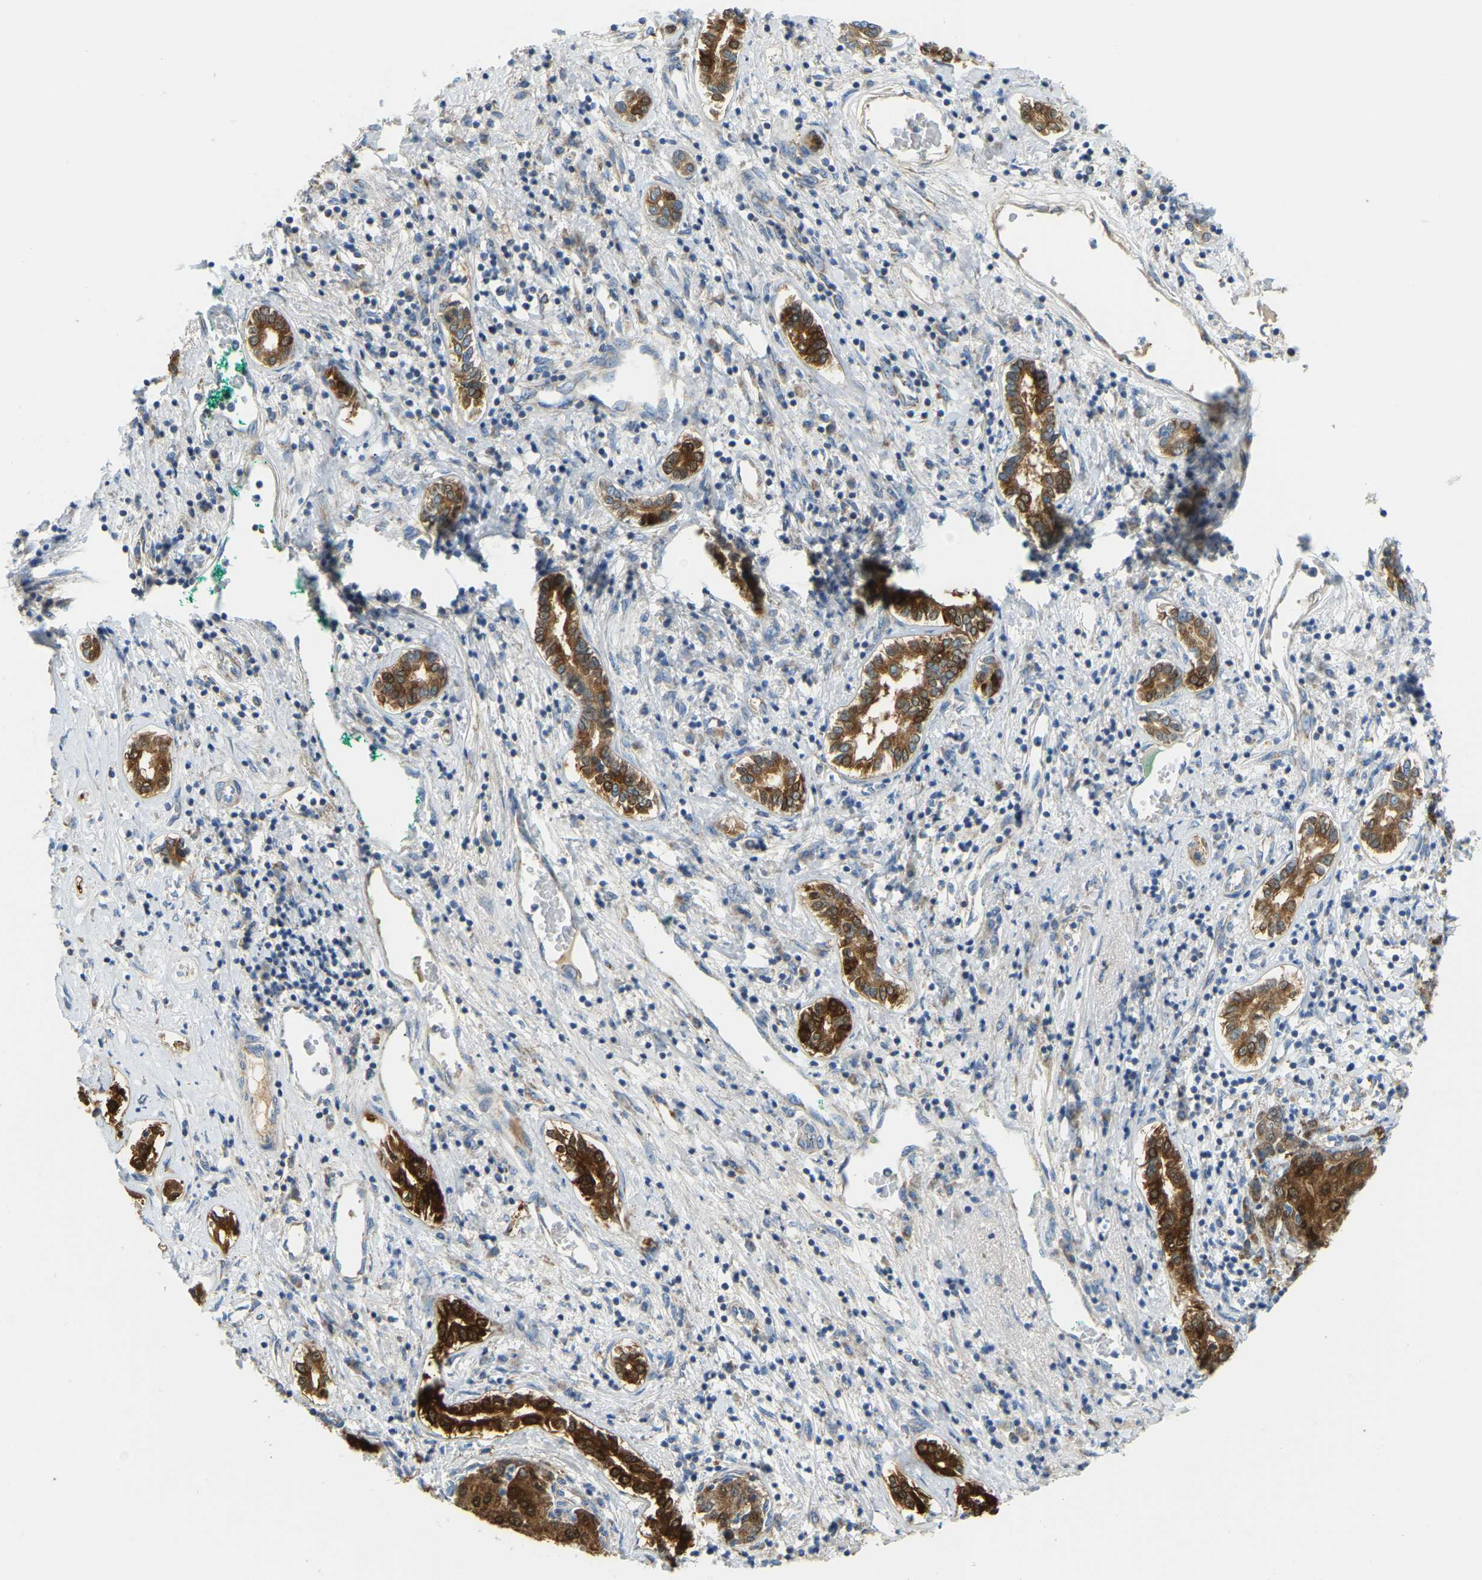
{"staining": {"intensity": "strong", "quantity": ">75%", "location": "cytoplasmic/membranous"}, "tissue": "liver cancer", "cell_type": "Tumor cells", "image_type": "cancer", "snomed": [{"axis": "morphology", "description": "Carcinoma, Hepatocellular, NOS"}, {"axis": "topography", "description": "Liver"}], "caption": "High-magnification brightfield microscopy of hepatocellular carcinoma (liver) stained with DAB (3,3'-diaminobenzidine) (brown) and counterstained with hematoxylin (blue). tumor cells exhibit strong cytoplasmic/membranous expression is identified in approximately>75% of cells.", "gene": "GDA", "patient": {"sex": "male", "age": 65}}